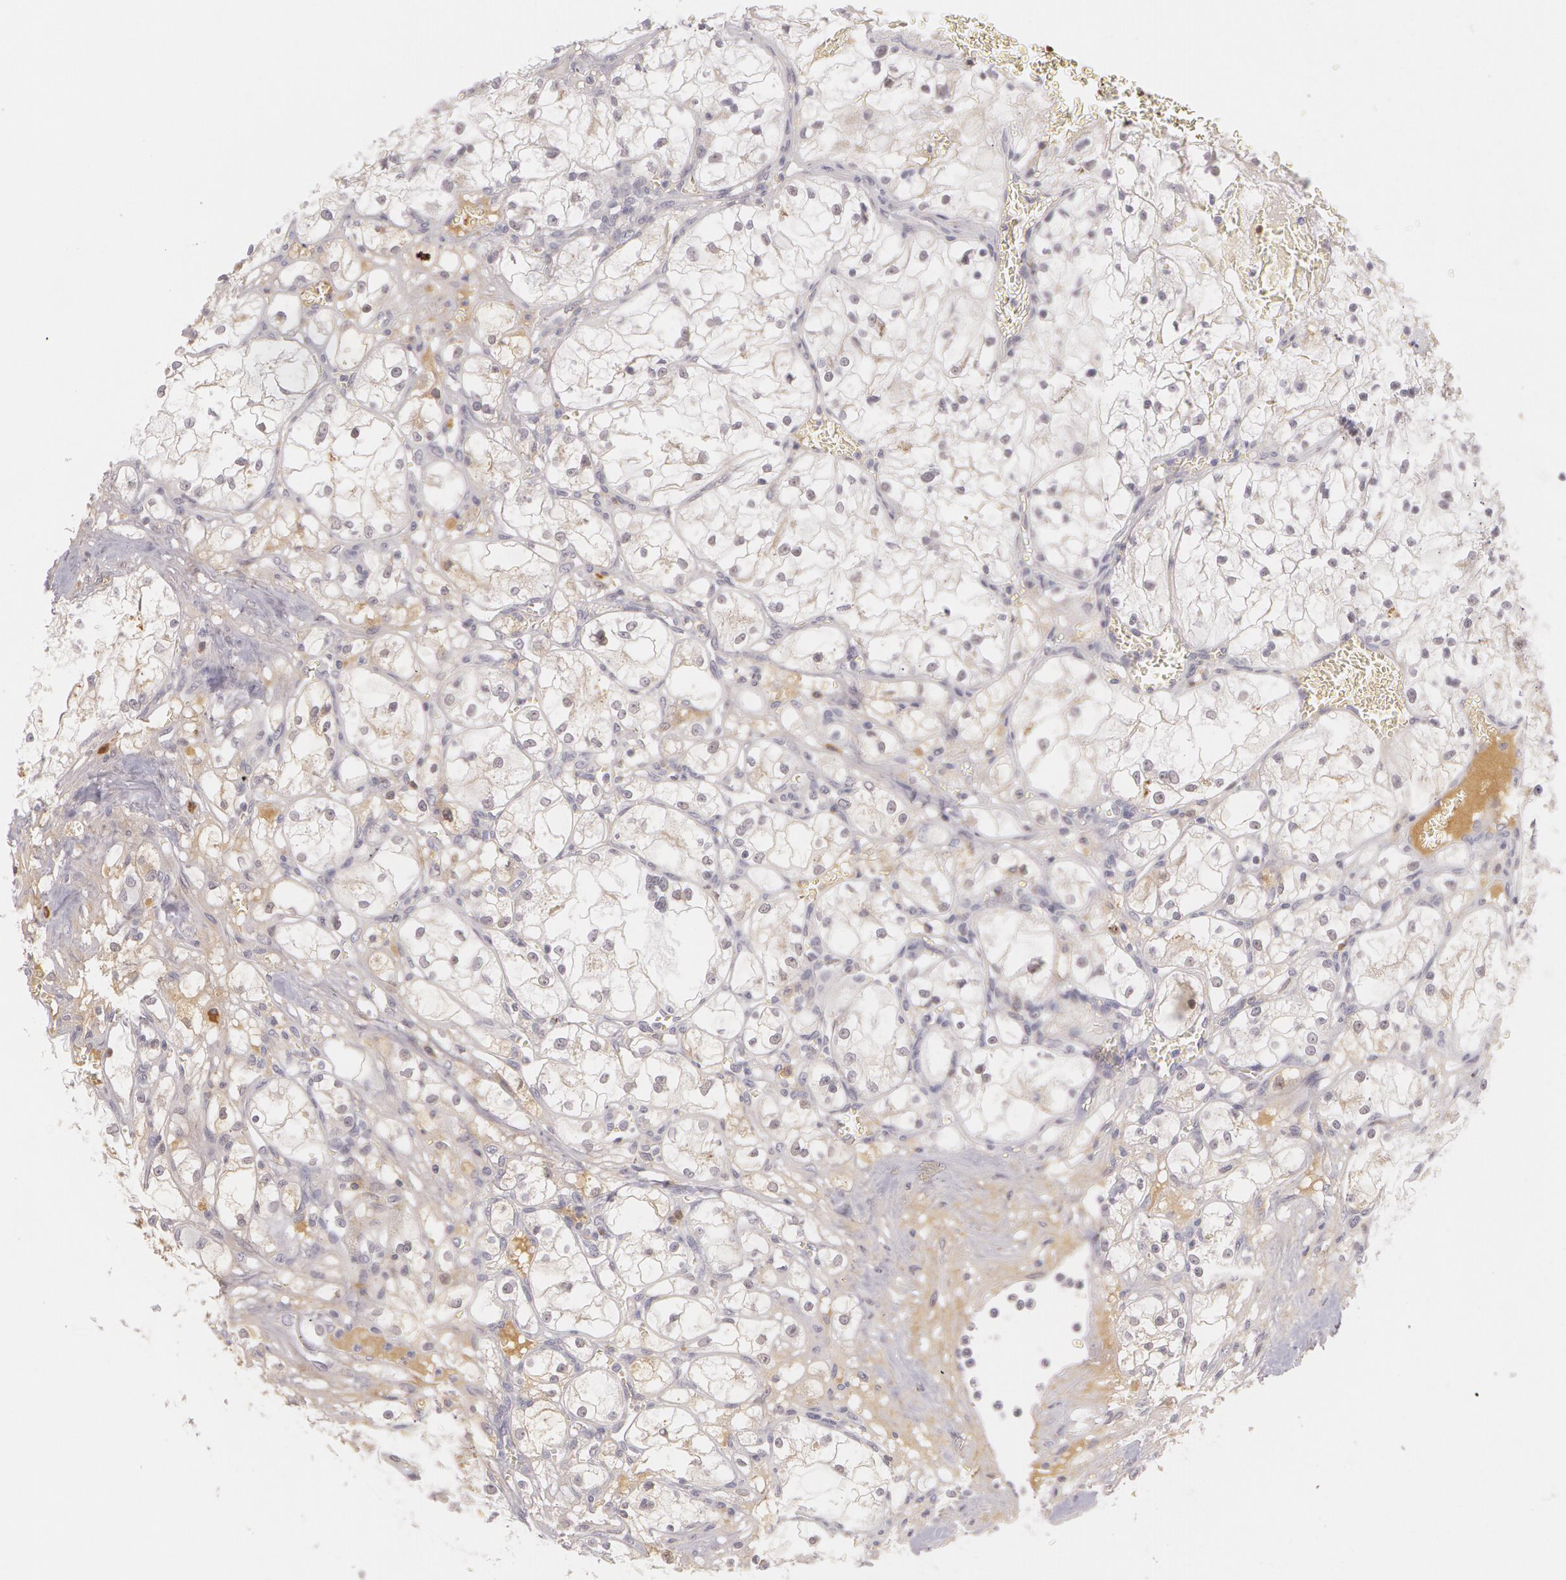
{"staining": {"intensity": "negative", "quantity": "none", "location": "none"}, "tissue": "renal cancer", "cell_type": "Tumor cells", "image_type": "cancer", "snomed": [{"axis": "morphology", "description": "Adenocarcinoma, NOS"}, {"axis": "topography", "description": "Kidney"}], "caption": "This is a image of IHC staining of renal adenocarcinoma, which shows no expression in tumor cells.", "gene": "LBP", "patient": {"sex": "male", "age": 61}}